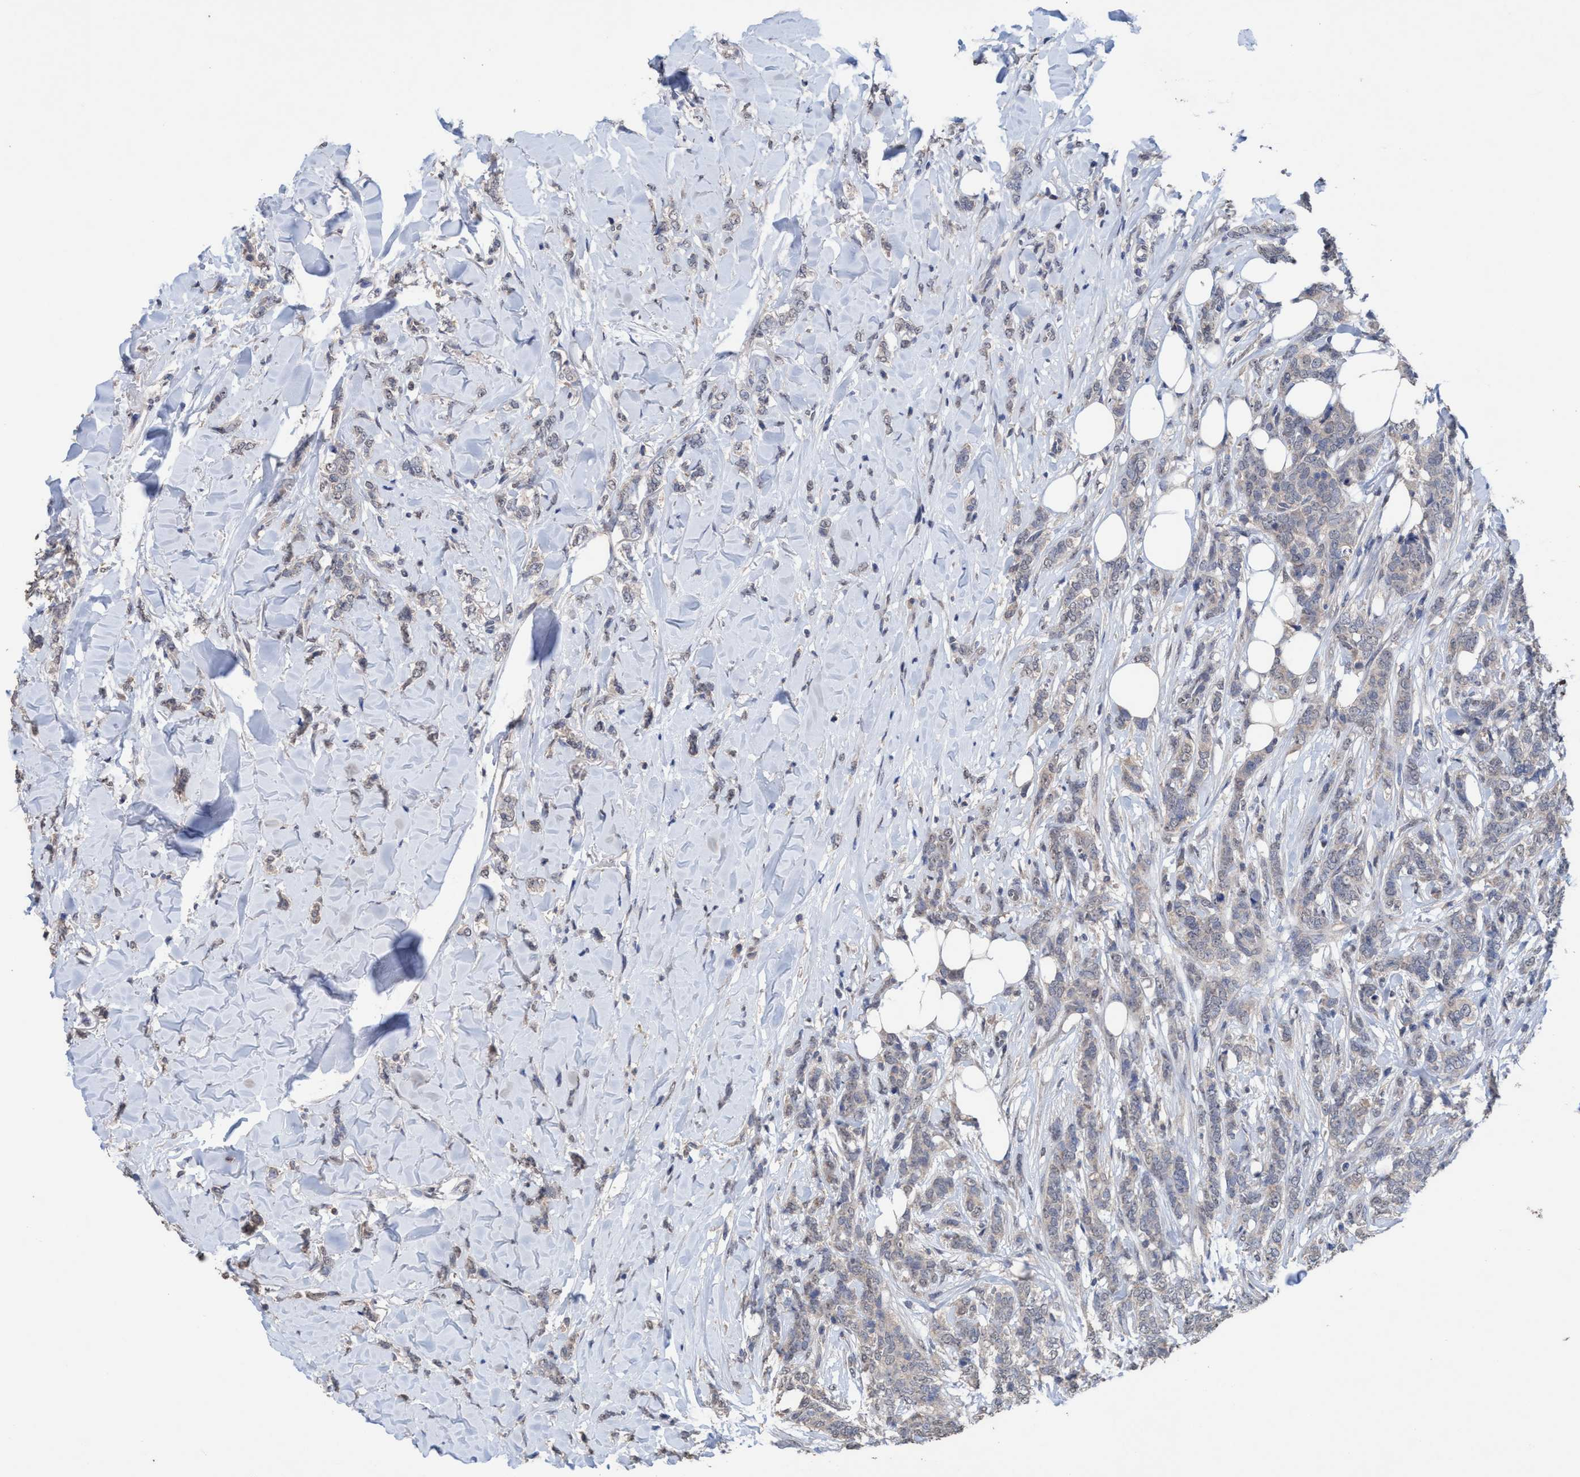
{"staining": {"intensity": "negative", "quantity": "none", "location": "none"}, "tissue": "breast cancer", "cell_type": "Tumor cells", "image_type": "cancer", "snomed": [{"axis": "morphology", "description": "Lobular carcinoma"}, {"axis": "topography", "description": "Skin"}, {"axis": "topography", "description": "Breast"}], "caption": "Breast cancer (lobular carcinoma) was stained to show a protein in brown. There is no significant positivity in tumor cells.", "gene": "GLOD4", "patient": {"sex": "female", "age": 46}}